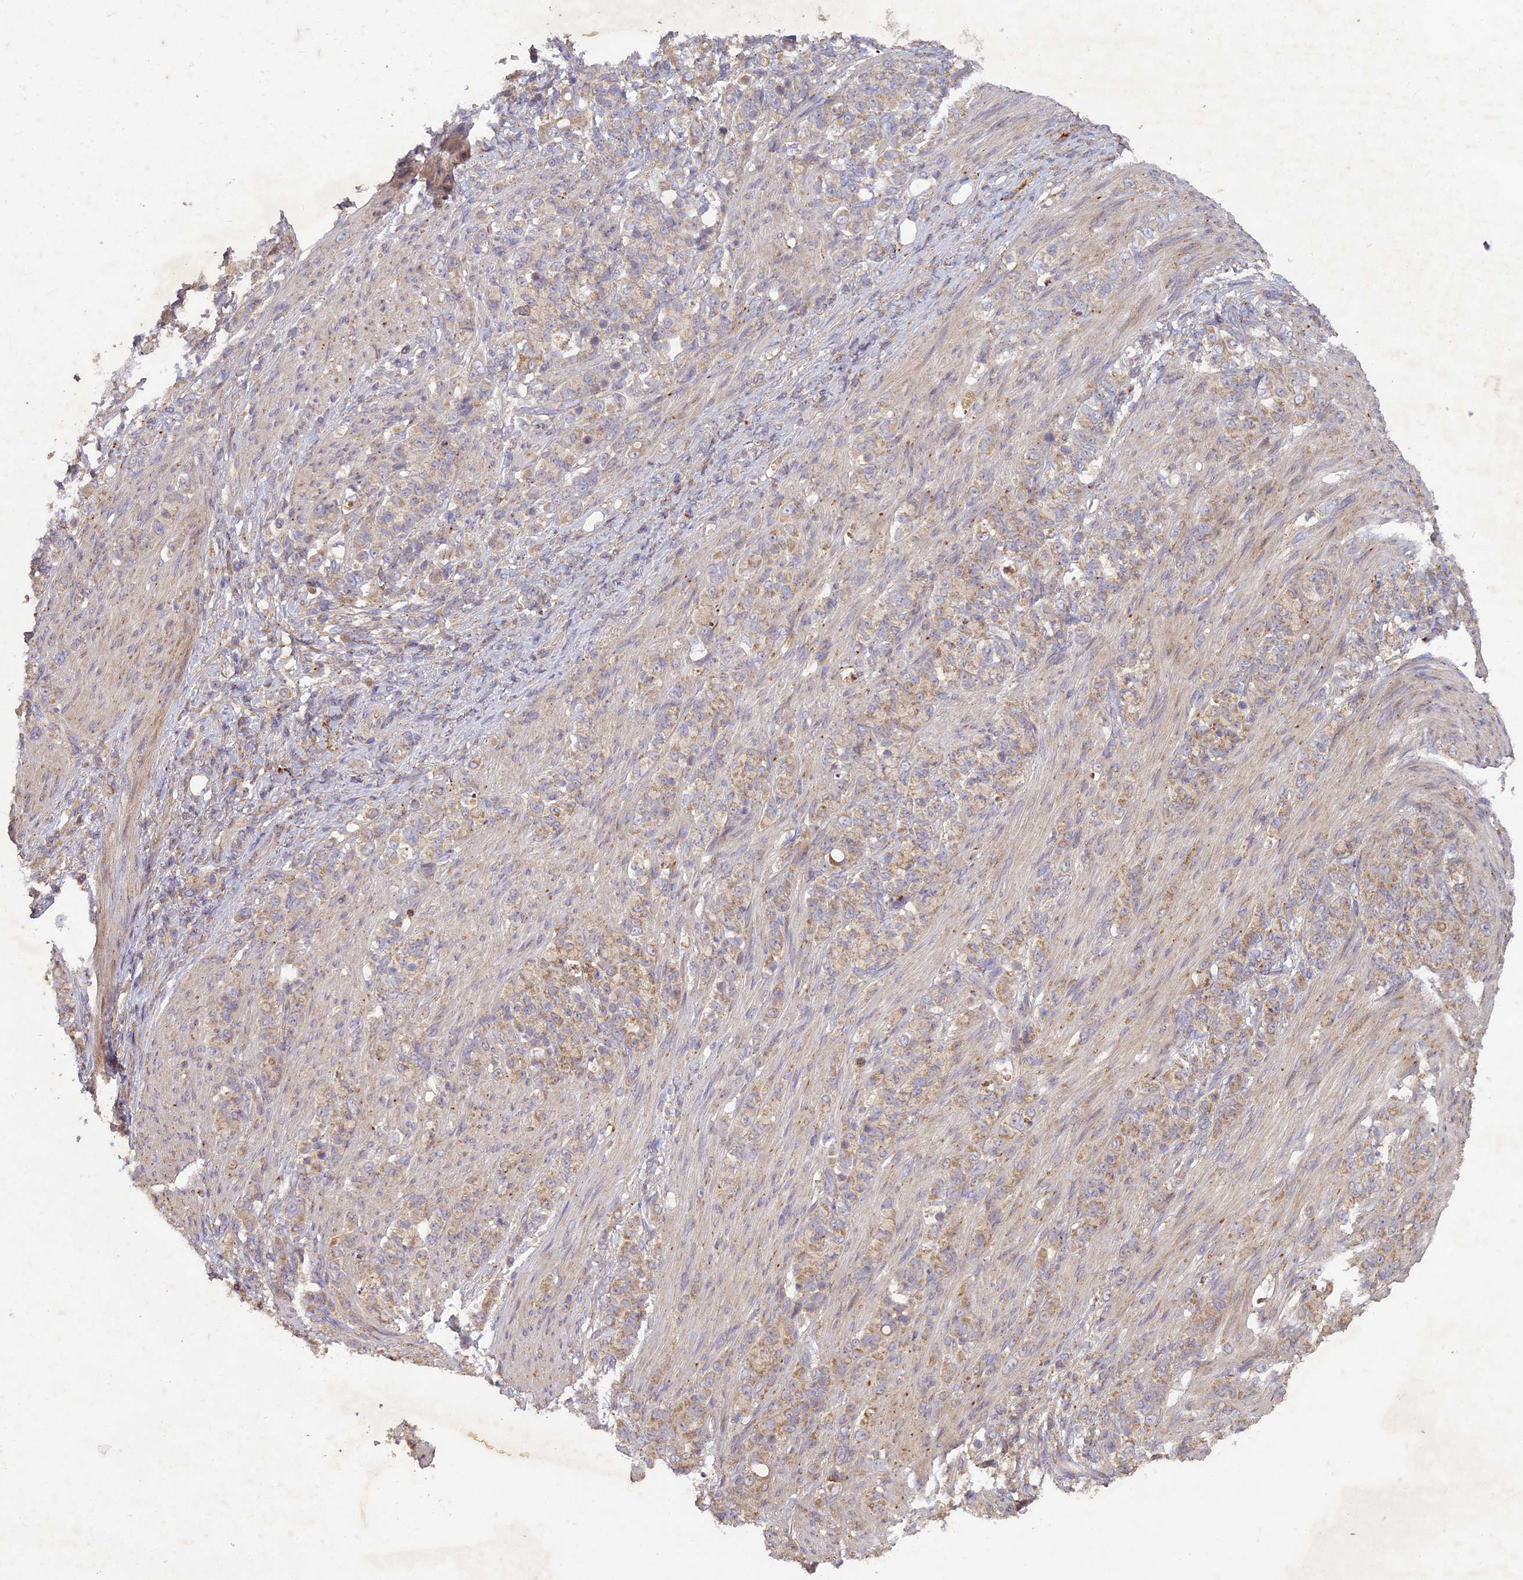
{"staining": {"intensity": "moderate", "quantity": ">75%", "location": "cytoplasmic/membranous"}, "tissue": "stomach cancer", "cell_type": "Tumor cells", "image_type": "cancer", "snomed": [{"axis": "morphology", "description": "Adenocarcinoma, NOS"}, {"axis": "topography", "description": "Stomach"}], "caption": "Protein expression analysis of adenocarcinoma (stomach) exhibits moderate cytoplasmic/membranous staining in approximately >75% of tumor cells. (brown staining indicates protein expression, while blue staining denotes nuclei).", "gene": "TCF25", "patient": {"sex": "female", "age": 79}}